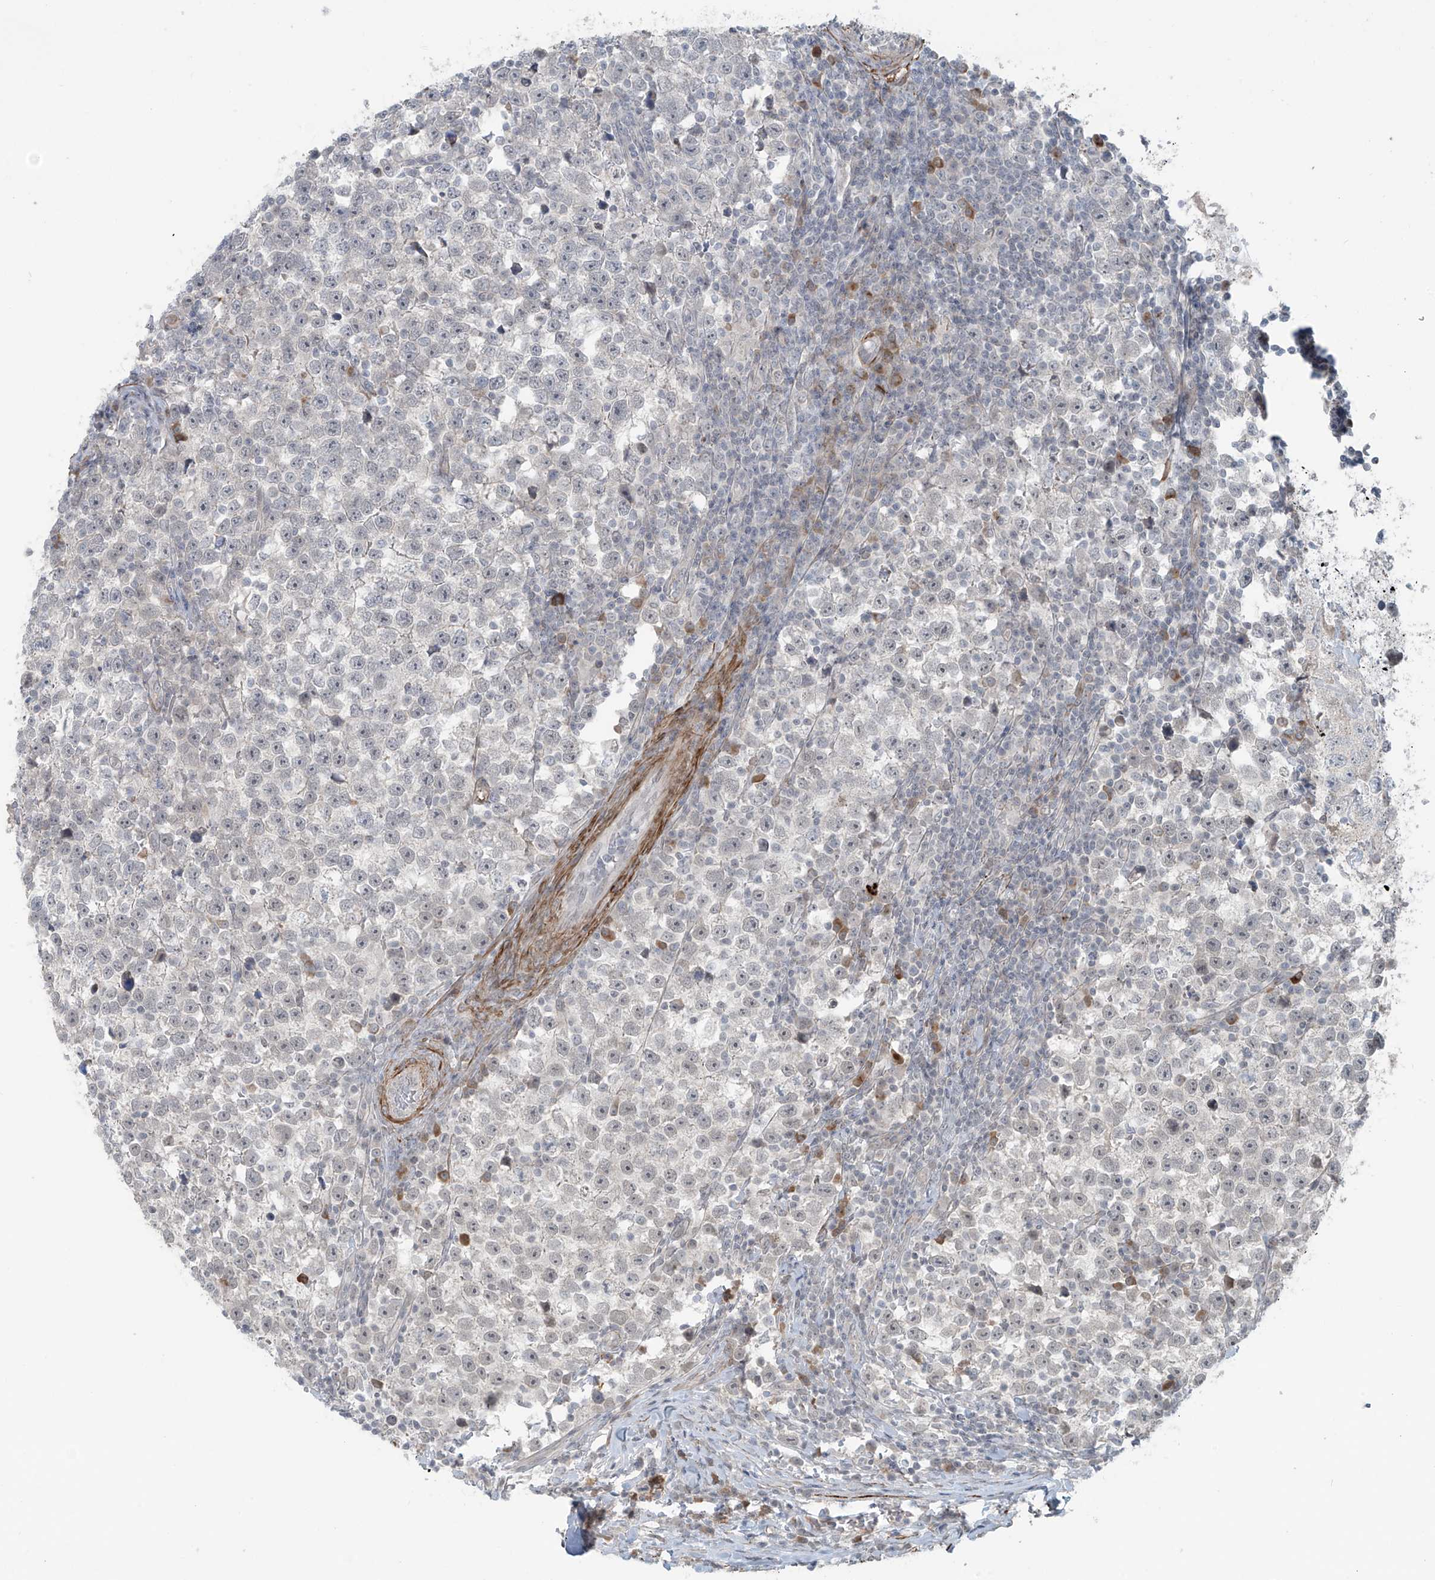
{"staining": {"intensity": "negative", "quantity": "none", "location": "none"}, "tissue": "testis cancer", "cell_type": "Tumor cells", "image_type": "cancer", "snomed": [{"axis": "morphology", "description": "Normal tissue, NOS"}, {"axis": "morphology", "description": "Seminoma, NOS"}, {"axis": "topography", "description": "Testis"}], "caption": "Histopathology image shows no protein staining in tumor cells of seminoma (testis) tissue.", "gene": "RASGEF1A", "patient": {"sex": "male", "age": 43}}